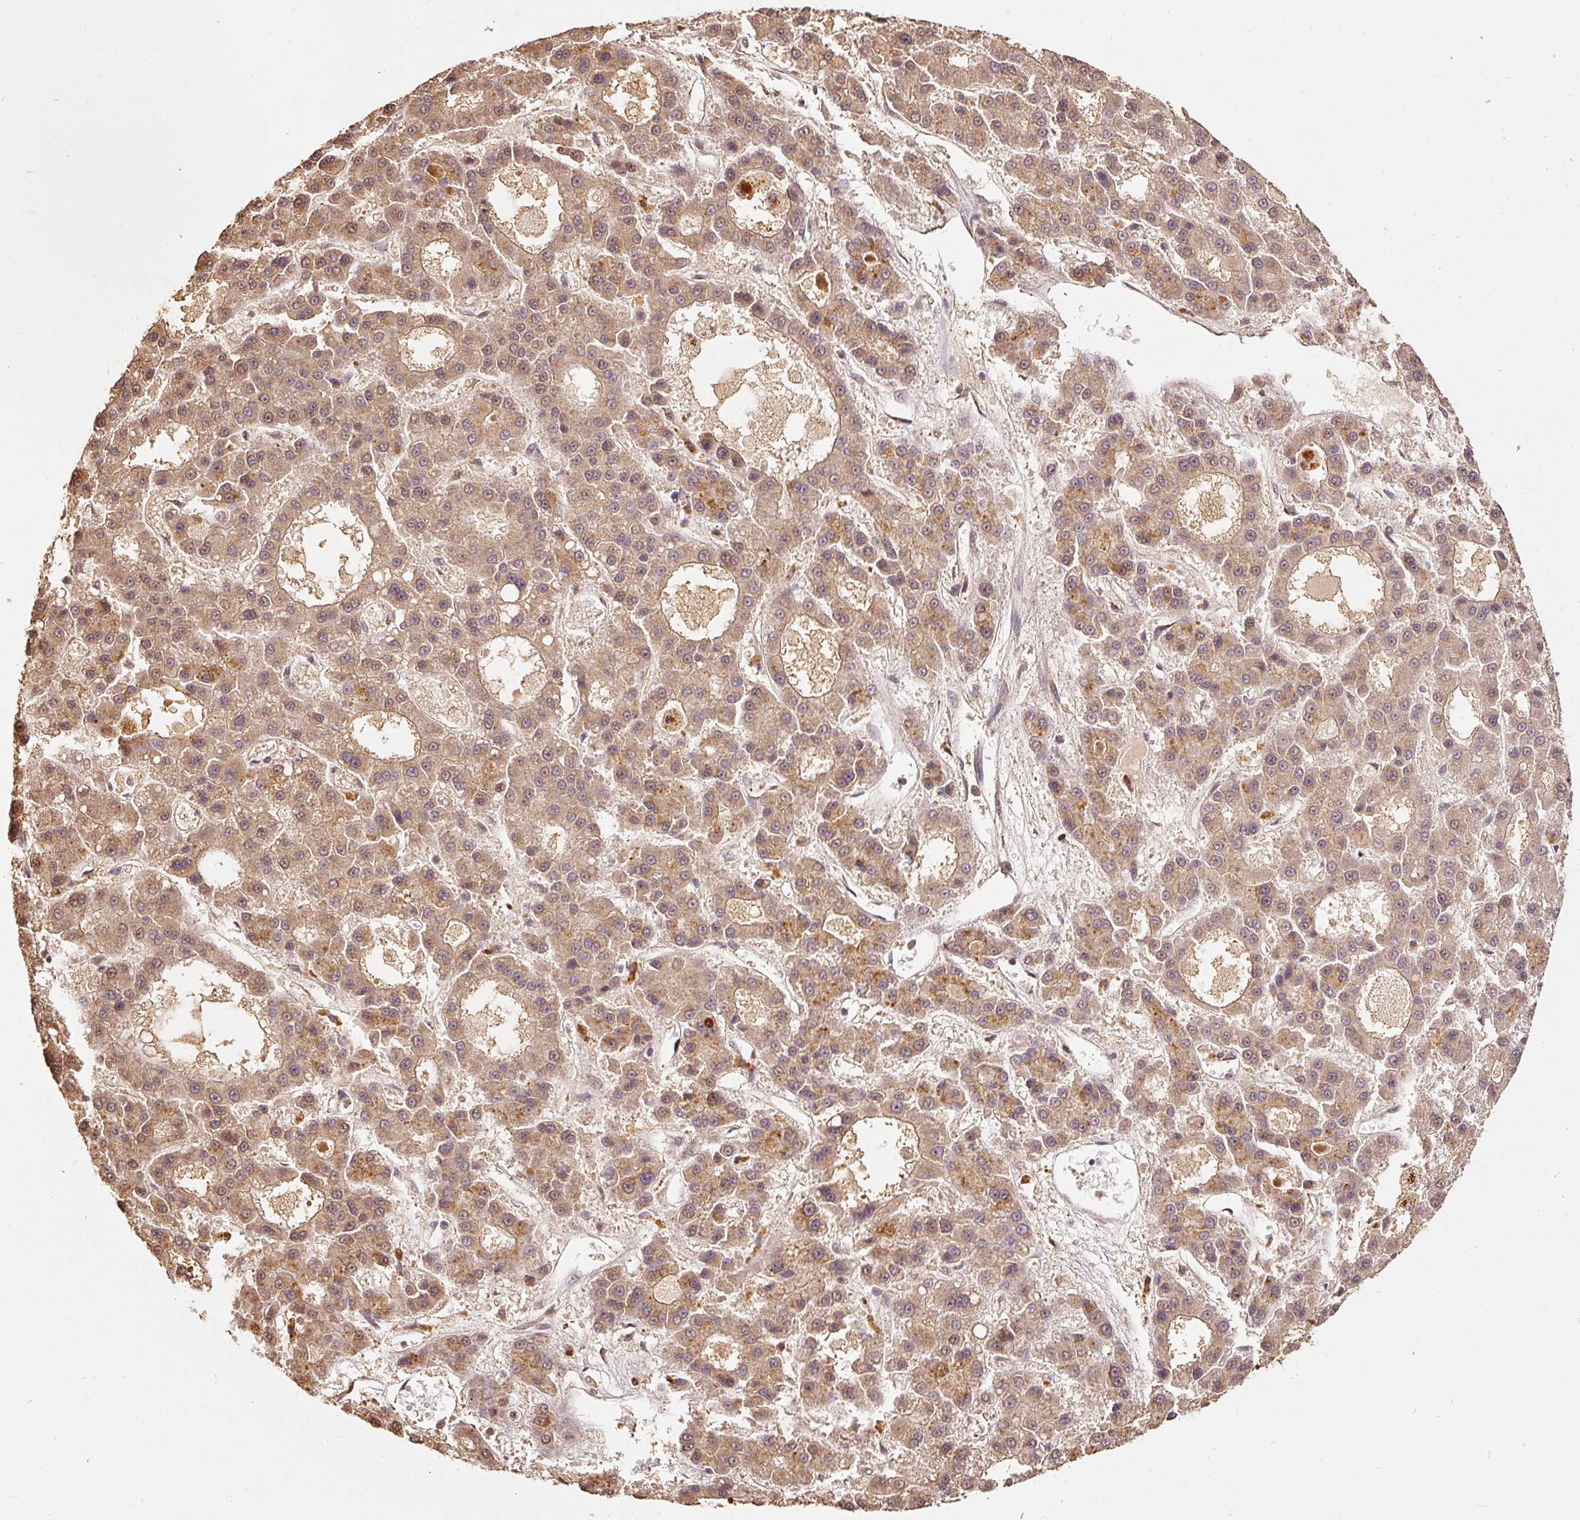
{"staining": {"intensity": "moderate", "quantity": ">75%", "location": "cytoplasmic/membranous"}, "tissue": "liver cancer", "cell_type": "Tumor cells", "image_type": "cancer", "snomed": [{"axis": "morphology", "description": "Carcinoma, Hepatocellular, NOS"}, {"axis": "topography", "description": "Liver"}], "caption": "Protein staining exhibits moderate cytoplasmic/membranous staining in approximately >75% of tumor cells in liver cancer. Ihc stains the protein in brown and the nuclei are stained blue.", "gene": "FUT8", "patient": {"sex": "male", "age": 70}}